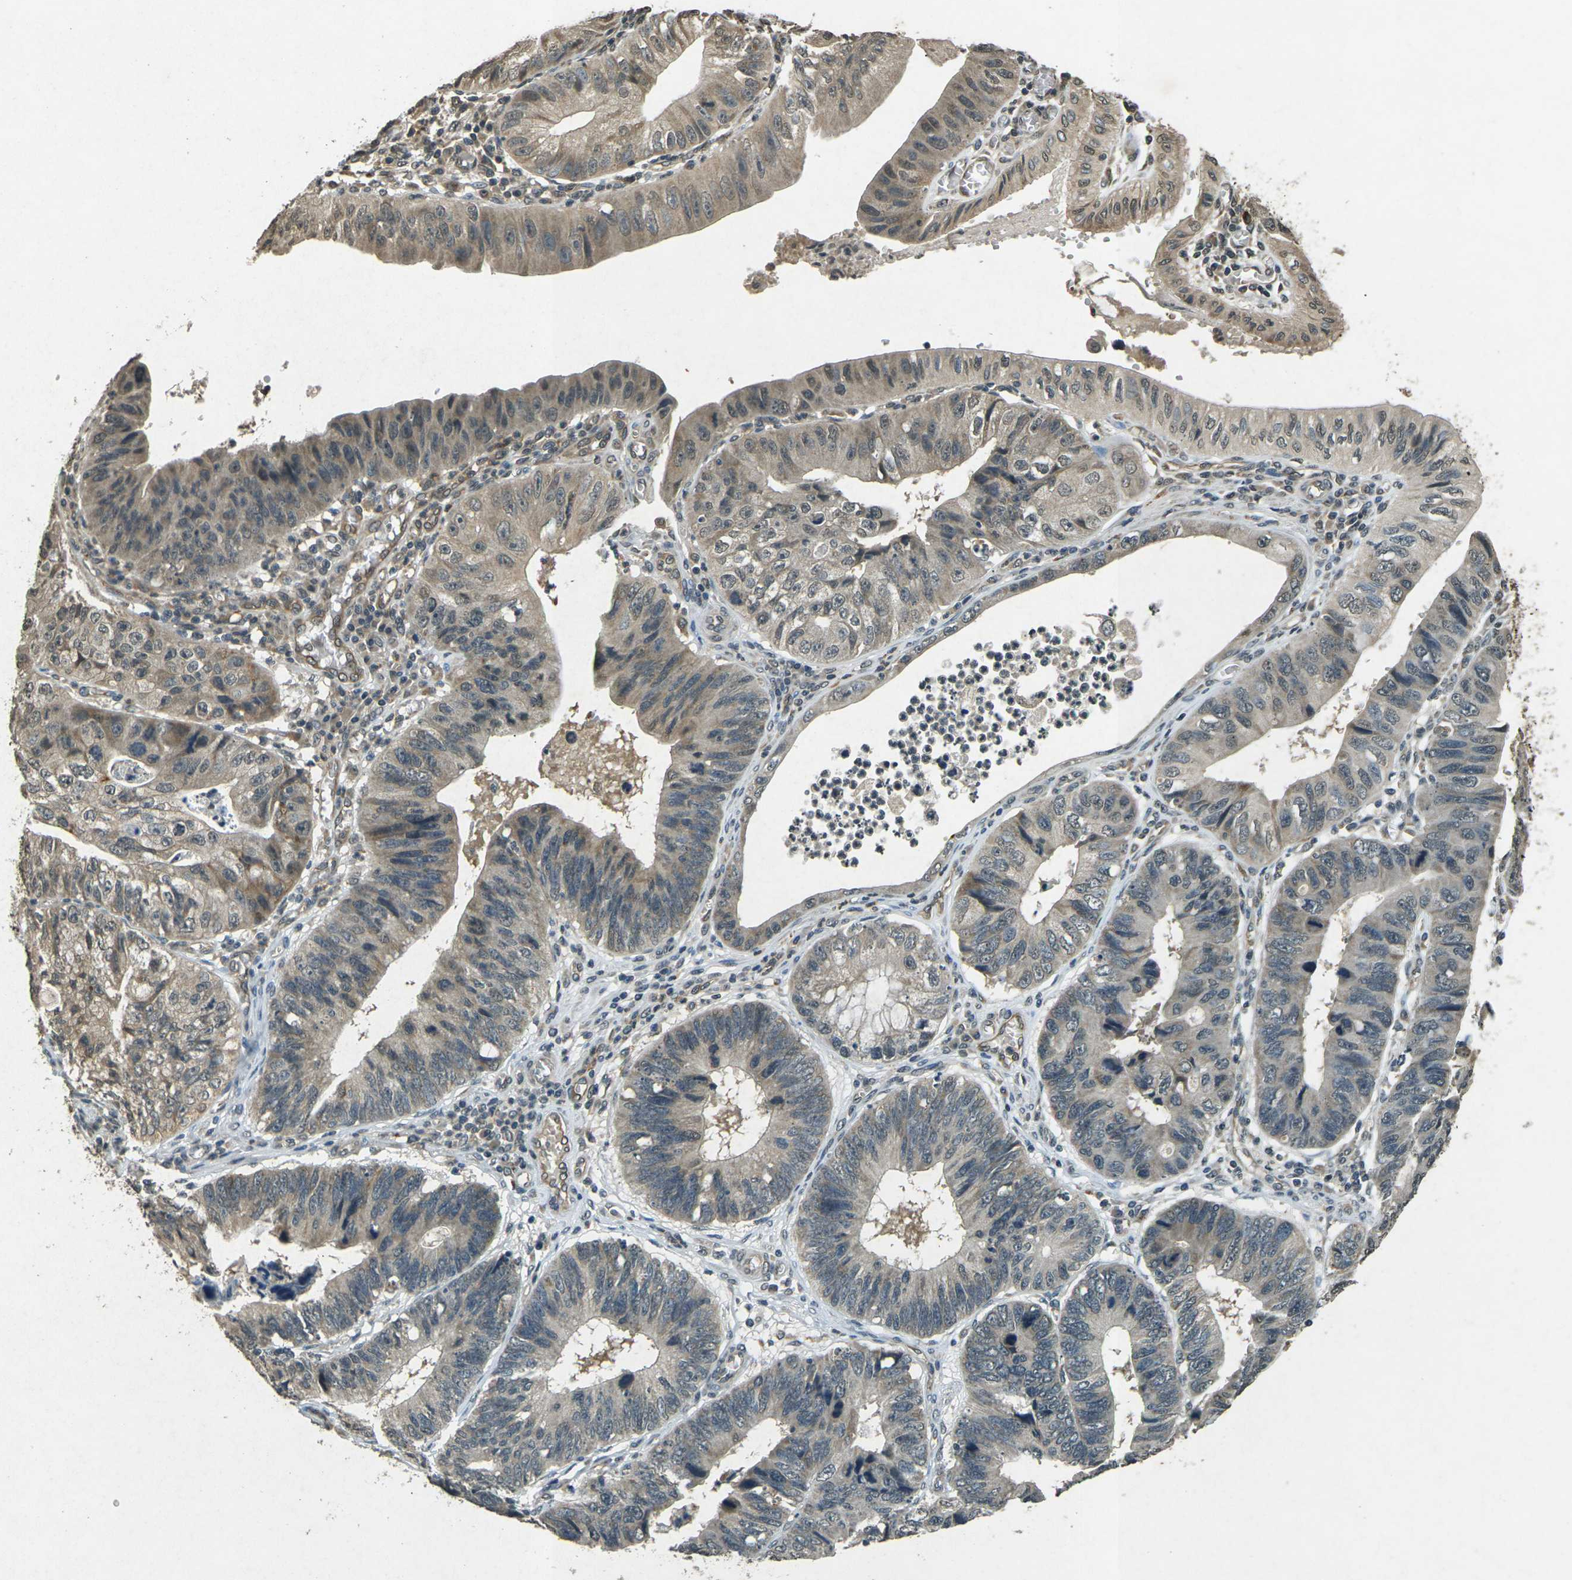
{"staining": {"intensity": "weak", "quantity": "25%-75%", "location": "cytoplasmic/membranous"}, "tissue": "stomach cancer", "cell_type": "Tumor cells", "image_type": "cancer", "snomed": [{"axis": "morphology", "description": "Adenocarcinoma, NOS"}, {"axis": "topography", "description": "Stomach"}], "caption": "Immunohistochemistry (IHC) histopathology image of human stomach cancer stained for a protein (brown), which shows low levels of weak cytoplasmic/membranous positivity in approximately 25%-75% of tumor cells.", "gene": "PDE2A", "patient": {"sex": "male", "age": 59}}